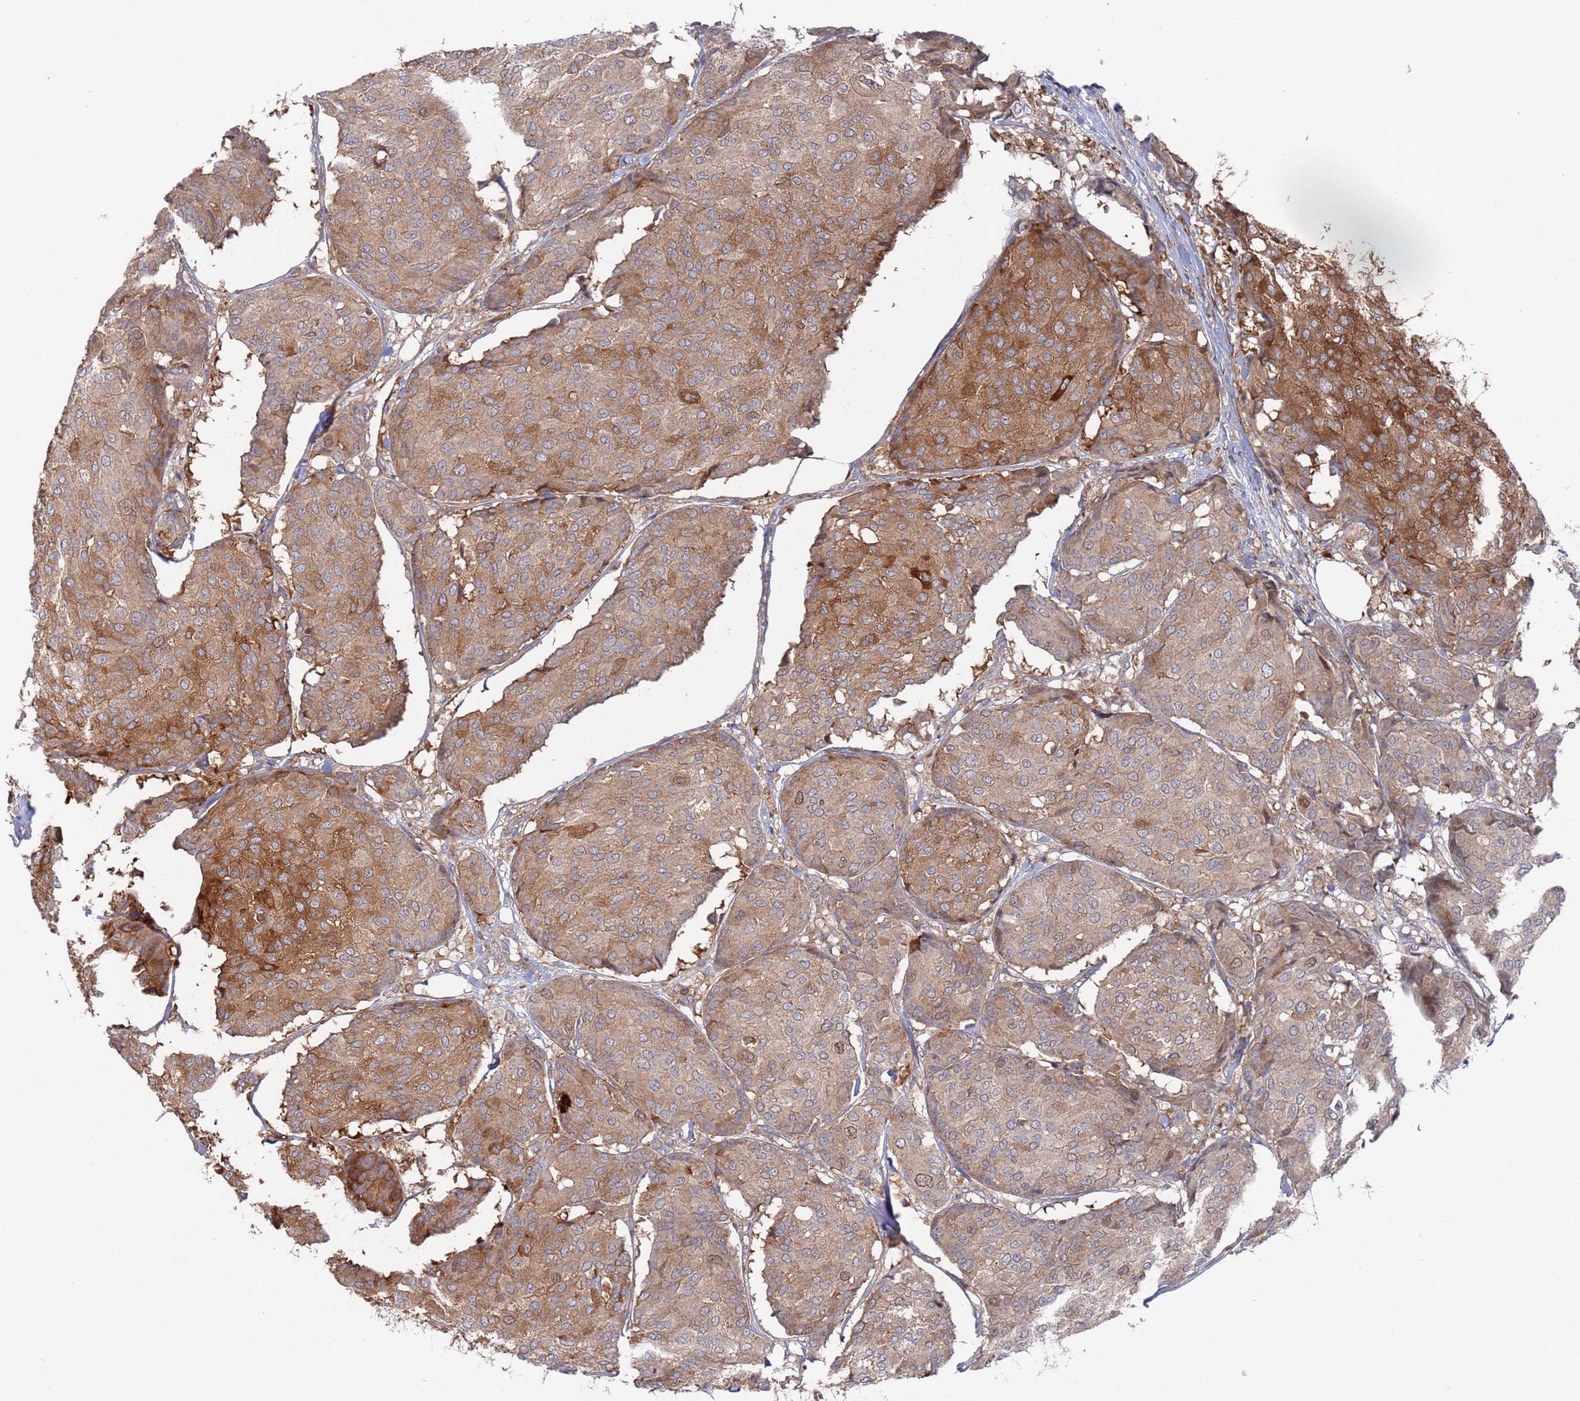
{"staining": {"intensity": "moderate", "quantity": "<25%", "location": "cytoplasmic/membranous,nuclear"}, "tissue": "breast cancer", "cell_type": "Tumor cells", "image_type": "cancer", "snomed": [{"axis": "morphology", "description": "Duct carcinoma"}, {"axis": "topography", "description": "Breast"}], "caption": "Infiltrating ductal carcinoma (breast) stained for a protein (brown) exhibits moderate cytoplasmic/membranous and nuclear positive expression in approximately <25% of tumor cells.", "gene": "DDX60", "patient": {"sex": "female", "age": 75}}